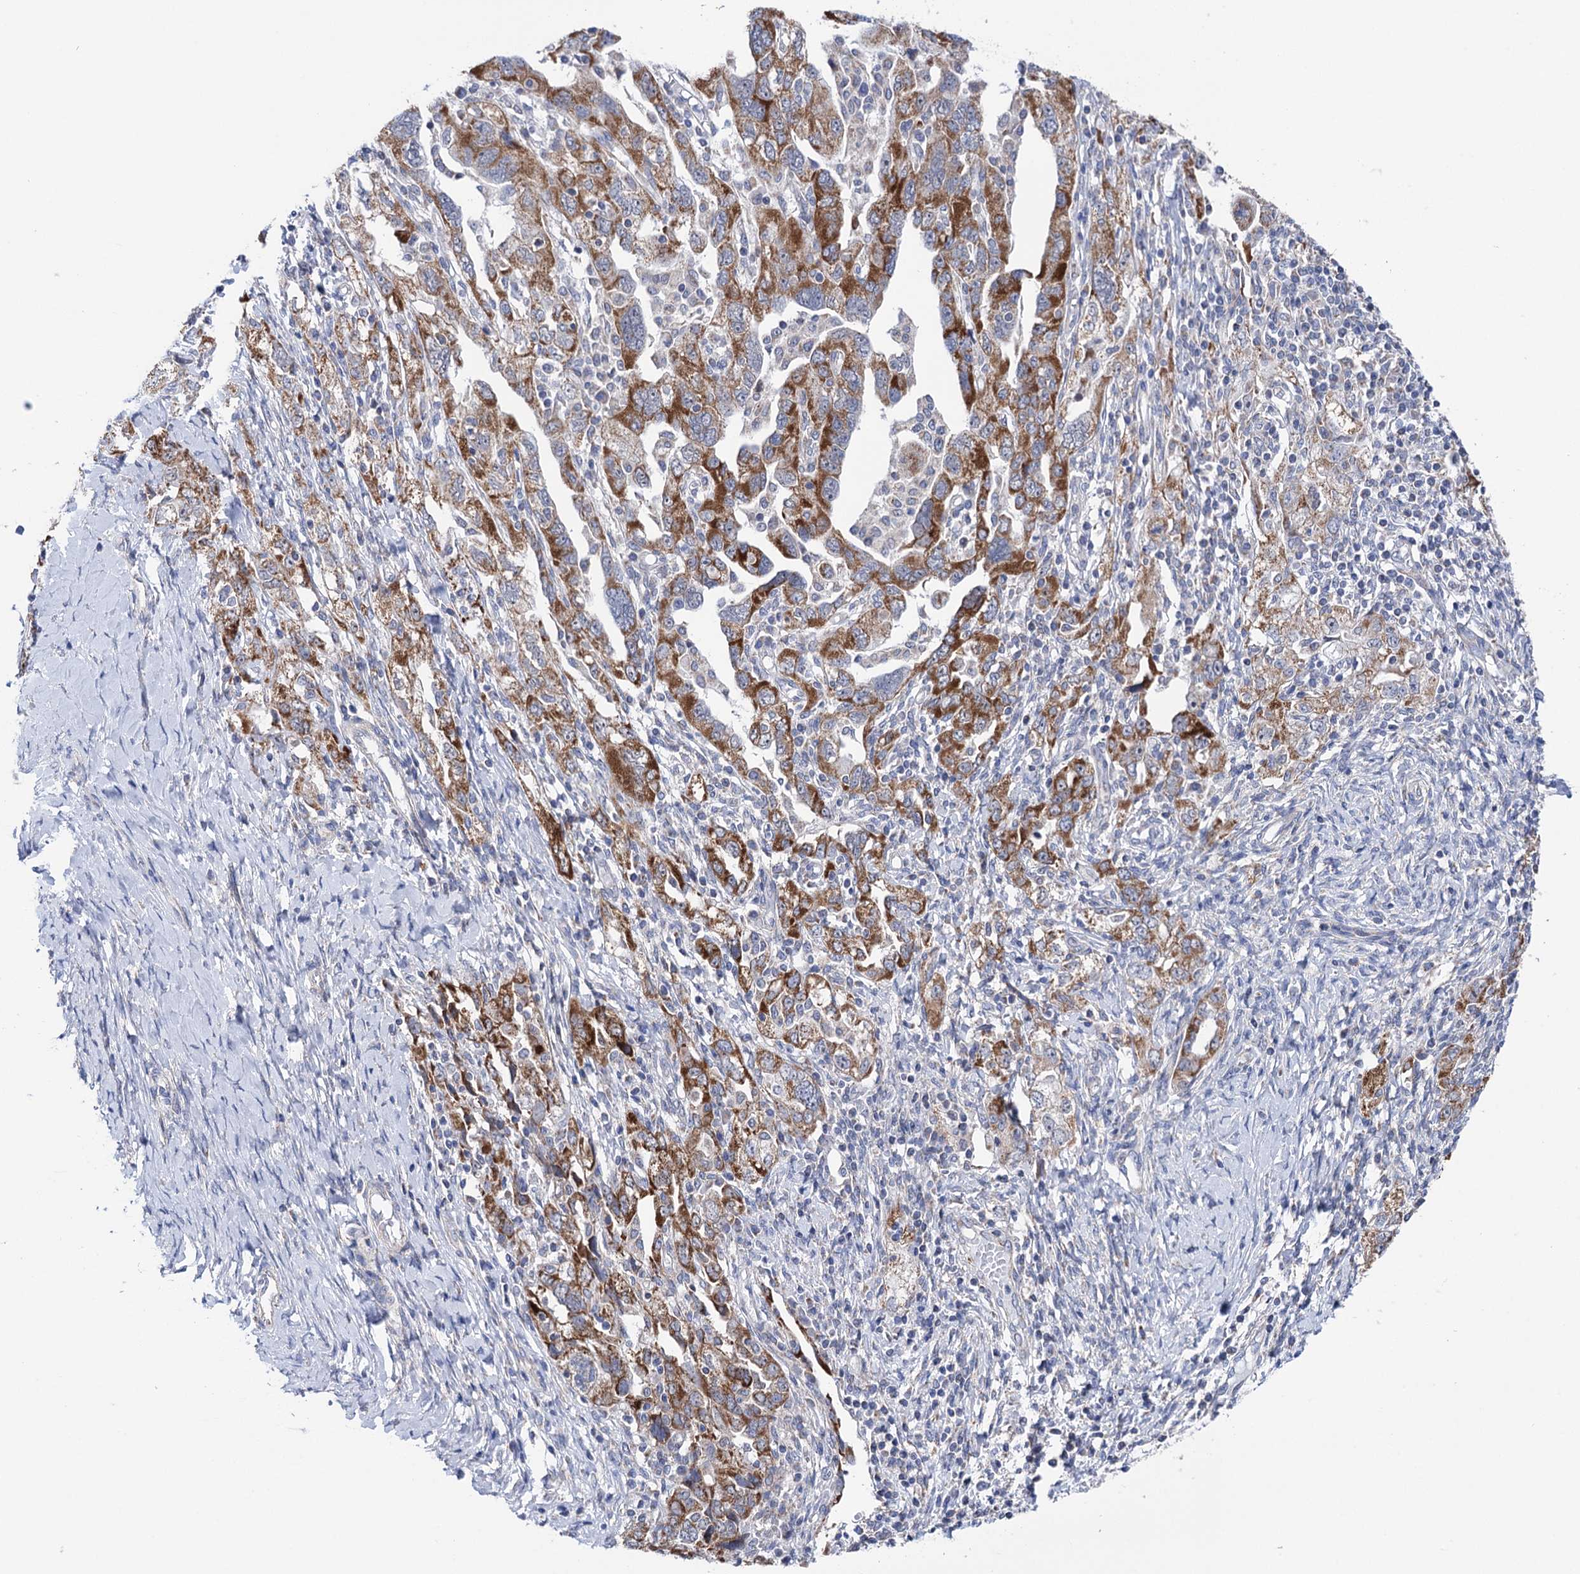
{"staining": {"intensity": "strong", "quantity": ">75%", "location": "cytoplasmic/membranous"}, "tissue": "ovarian cancer", "cell_type": "Tumor cells", "image_type": "cancer", "snomed": [{"axis": "morphology", "description": "Carcinoma, NOS"}, {"axis": "morphology", "description": "Cystadenocarcinoma, serous, NOS"}, {"axis": "topography", "description": "Ovary"}], "caption": "Serous cystadenocarcinoma (ovarian) tissue shows strong cytoplasmic/membranous expression in approximately >75% of tumor cells, visualized by immunohistochemistry.", "gene": "SUCLA2", "patient": {"sex": "female", "age": 69}}